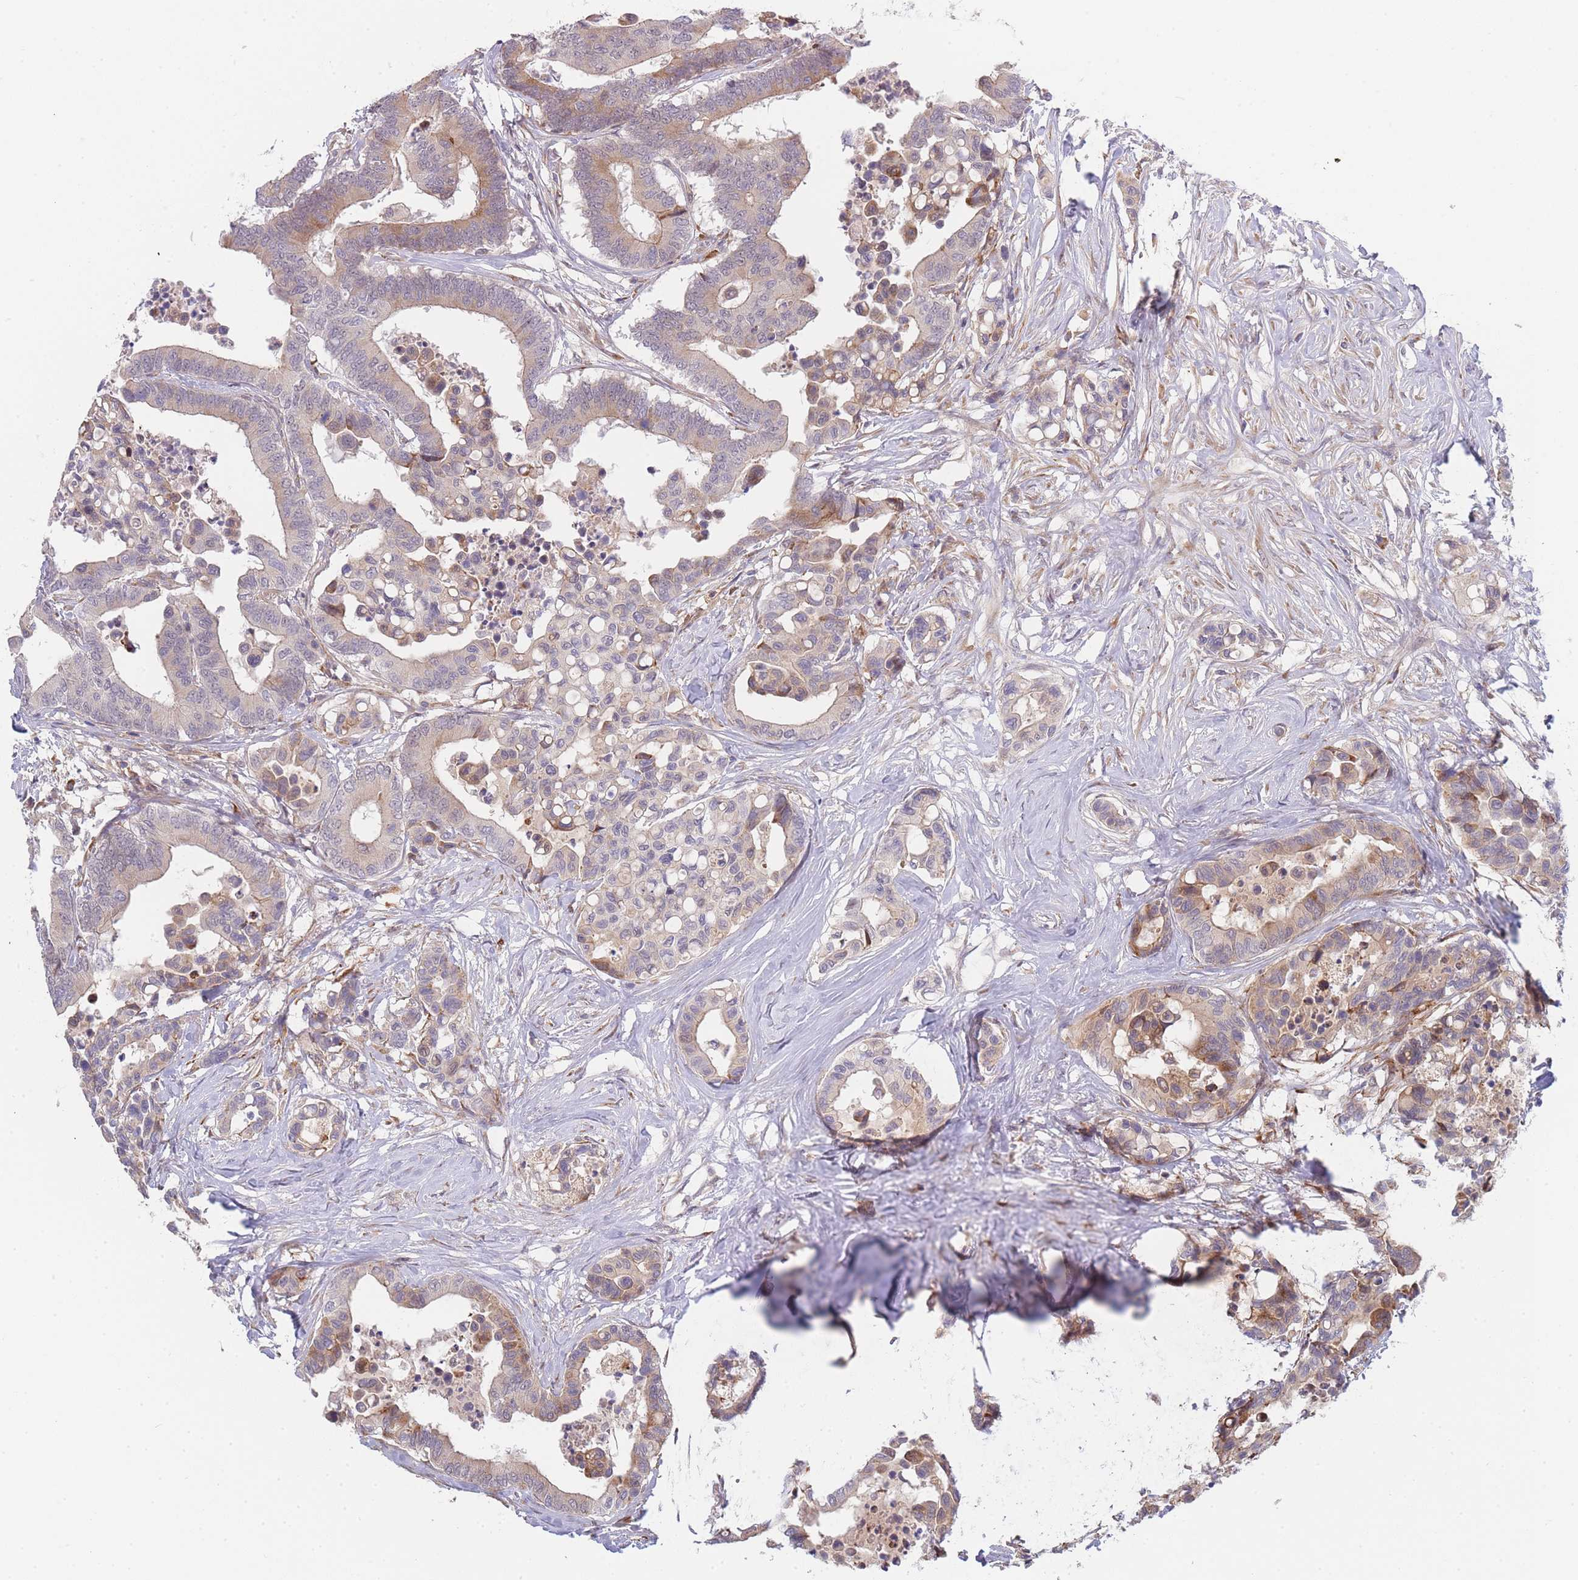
{"staining": {"intensity": "moderate", "quantity": "25%-75%", "location": "cytoplasmic/membranous"}, "tissue": "colorectal cancer", "cell_type": "Tumor cells", "image_type": "cancer", "snomed": [{"axis": "morphology", "description": "Normal tissue, NOS"}, {"axis": "morphology", "description": "Adenocarcinoma, NOS"}, {"axis": "topography", "description": "Colon"}], "caption": "Moderate cytoplasmic/membranous positivity is present in approximately 25%-75% of tumor cells in adenocarcinoma (colorectal).", "gene": "TRIM26", "patient": {"sex": "male", "age": 82}}